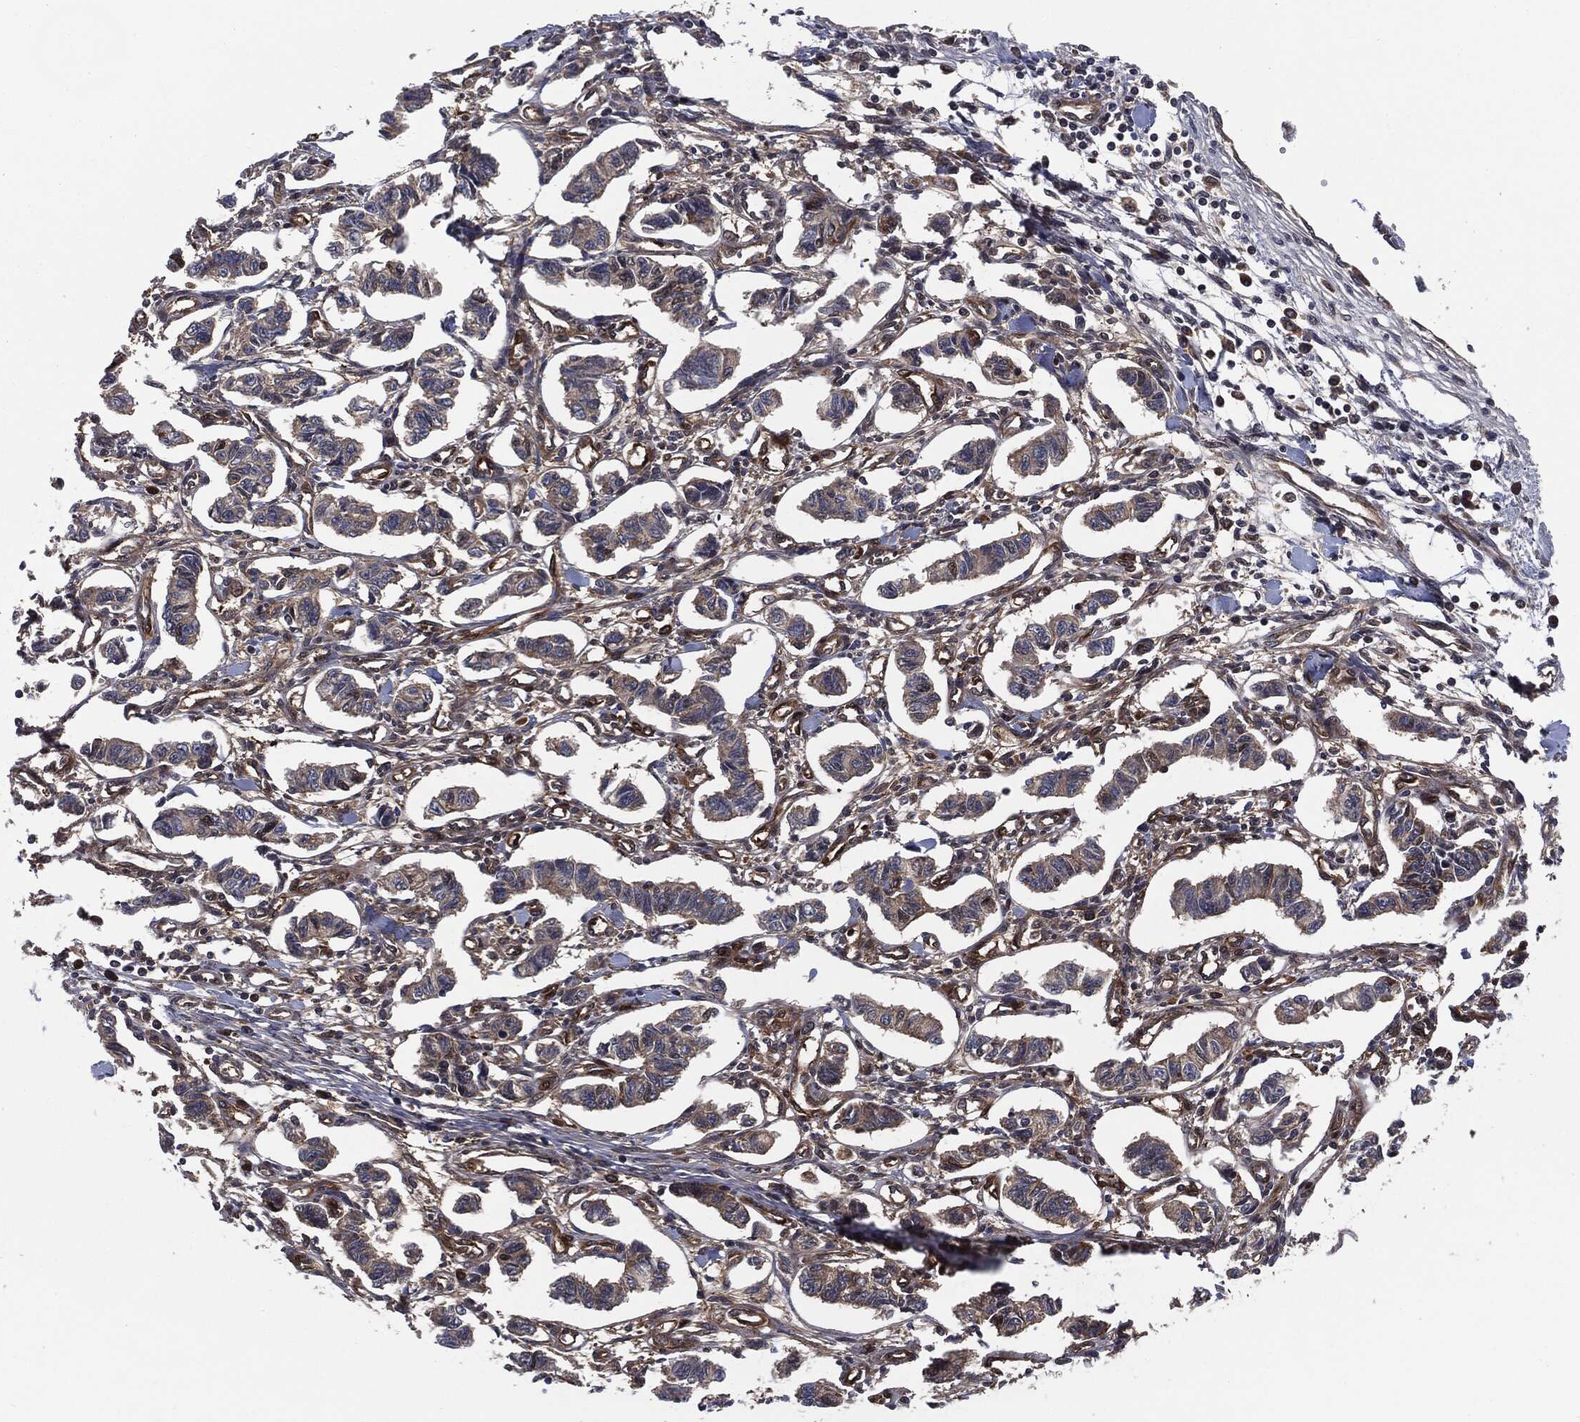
{"staining": {"intensity": "negative", "quantity": "none", "location": "none"}, "tissue": "carcinoid", "cell_type": "Tumor cells", "image_type": "cancer", "snomed": [{"axis": "morphology", "description": "Carcinoid, malignant, NOS"}, {"axis": "topography", "description": "Kidney"}], "caption": "Carcinoid was stained to show a protein in brown. There is no significant expression in tumor cells. (DAB (3,3'-diaminobenzidine) IHC with hematoxylin counter stain).", "gene": "XPNPEP1", "patient": {"sex": "female", "age": 41}}